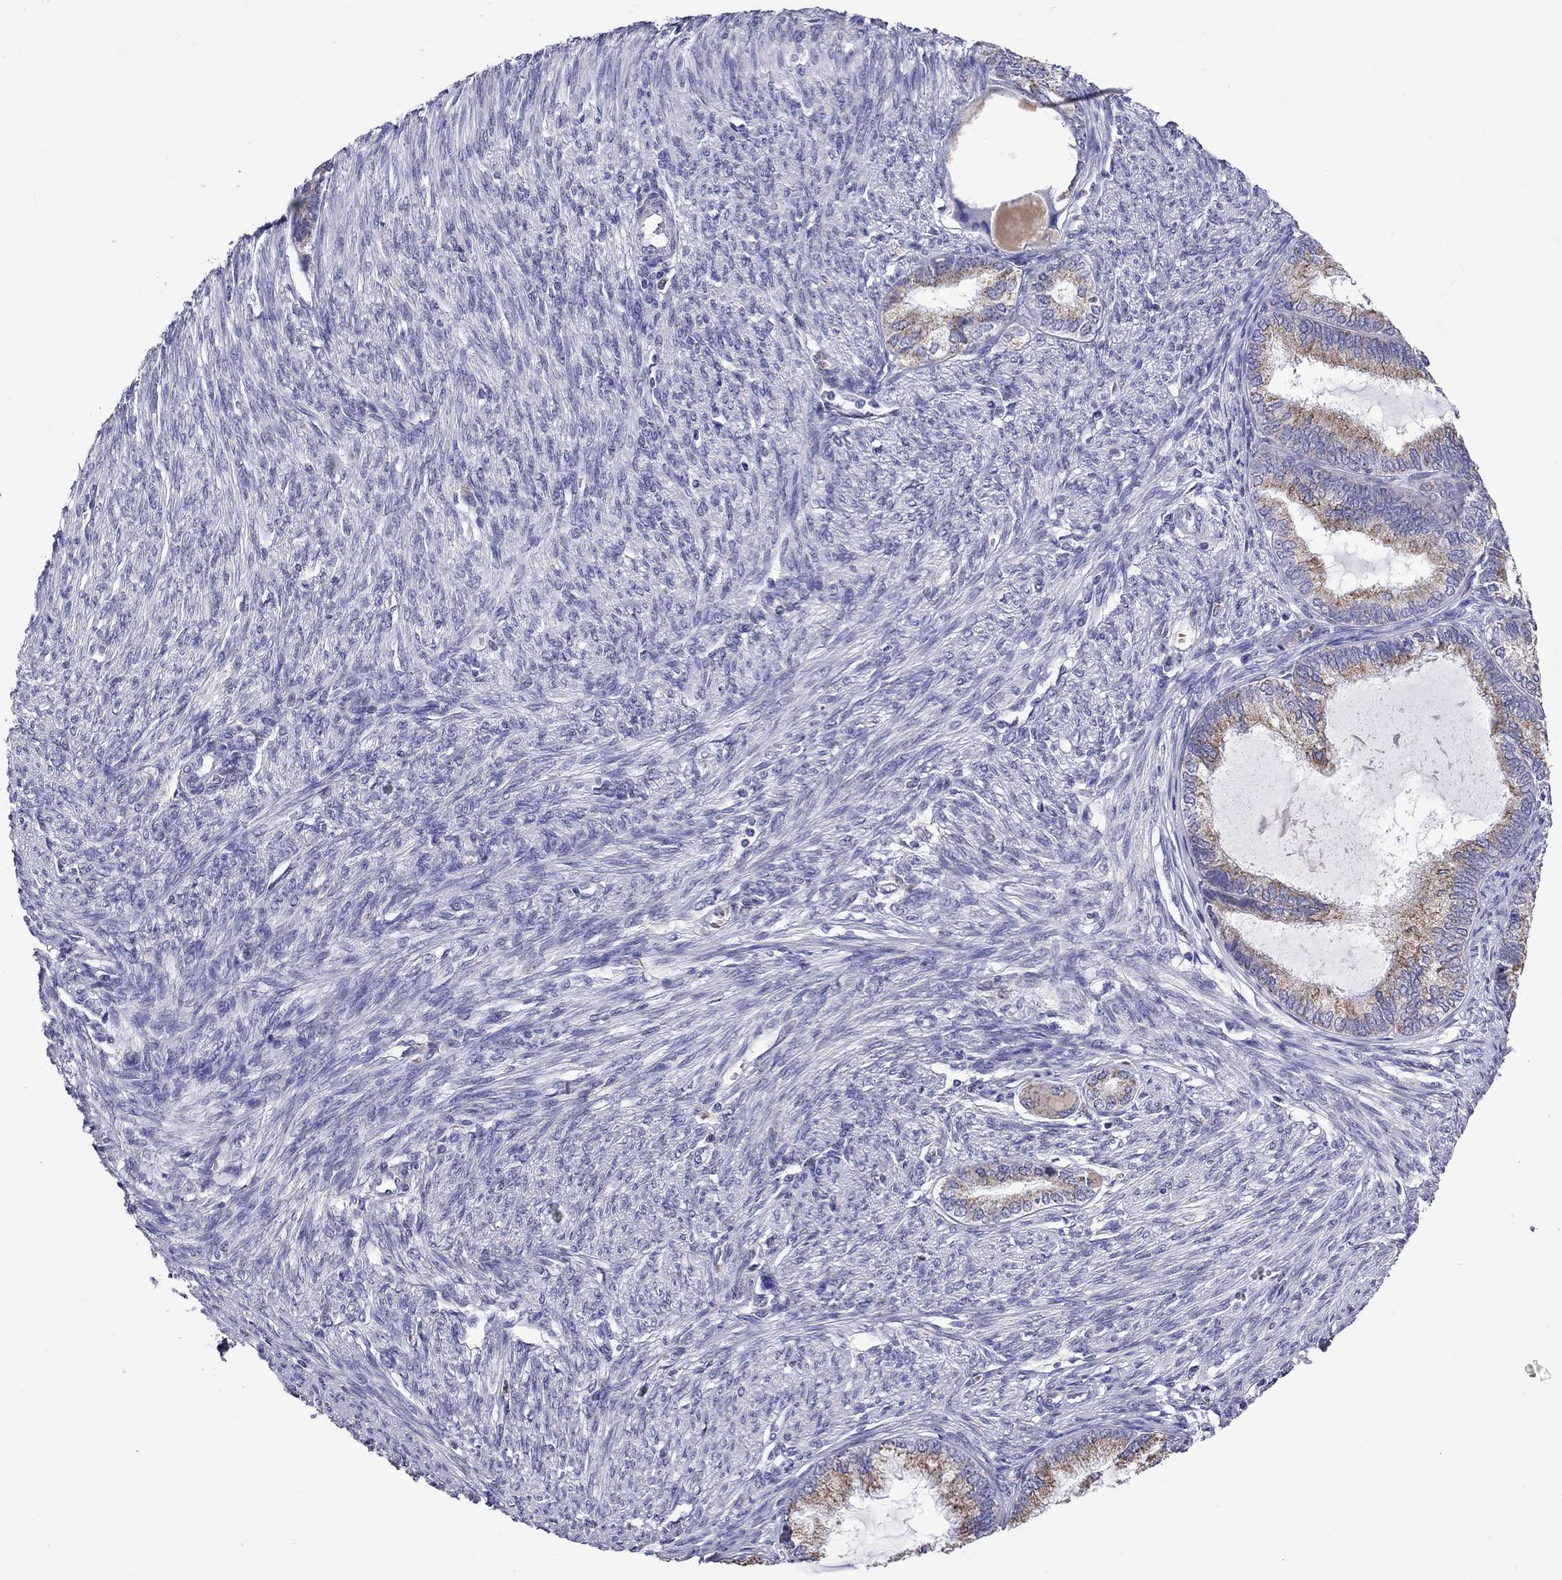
{"staining": {"intensity": "moderate", "quantity": "25%-75%", "location": "cytoplasmic/membranous"}, "tissue": "endometrial cancer", "cell_type": "Tumor cells", "image_type": "cancer", "snomed": [{"axis": "morphology", "description": "Adenocarcinoma, NOS"}, {"axis": "topography", "description": "Endometrium"}], "caption": "Moderate cytoplasmic/membranous protein expression is seen in approximately 25%-75% of tumor cells in endometrial cancer (adenocarcinoma). The staining is performed using DAB (3,3'-diaminobenzidine) brown chromogen to label protein expression. The nuclei are counter-stained blue using hematoxylin.", "gene": "SCG2", "patient": {"sex": "female", "age": 86}}